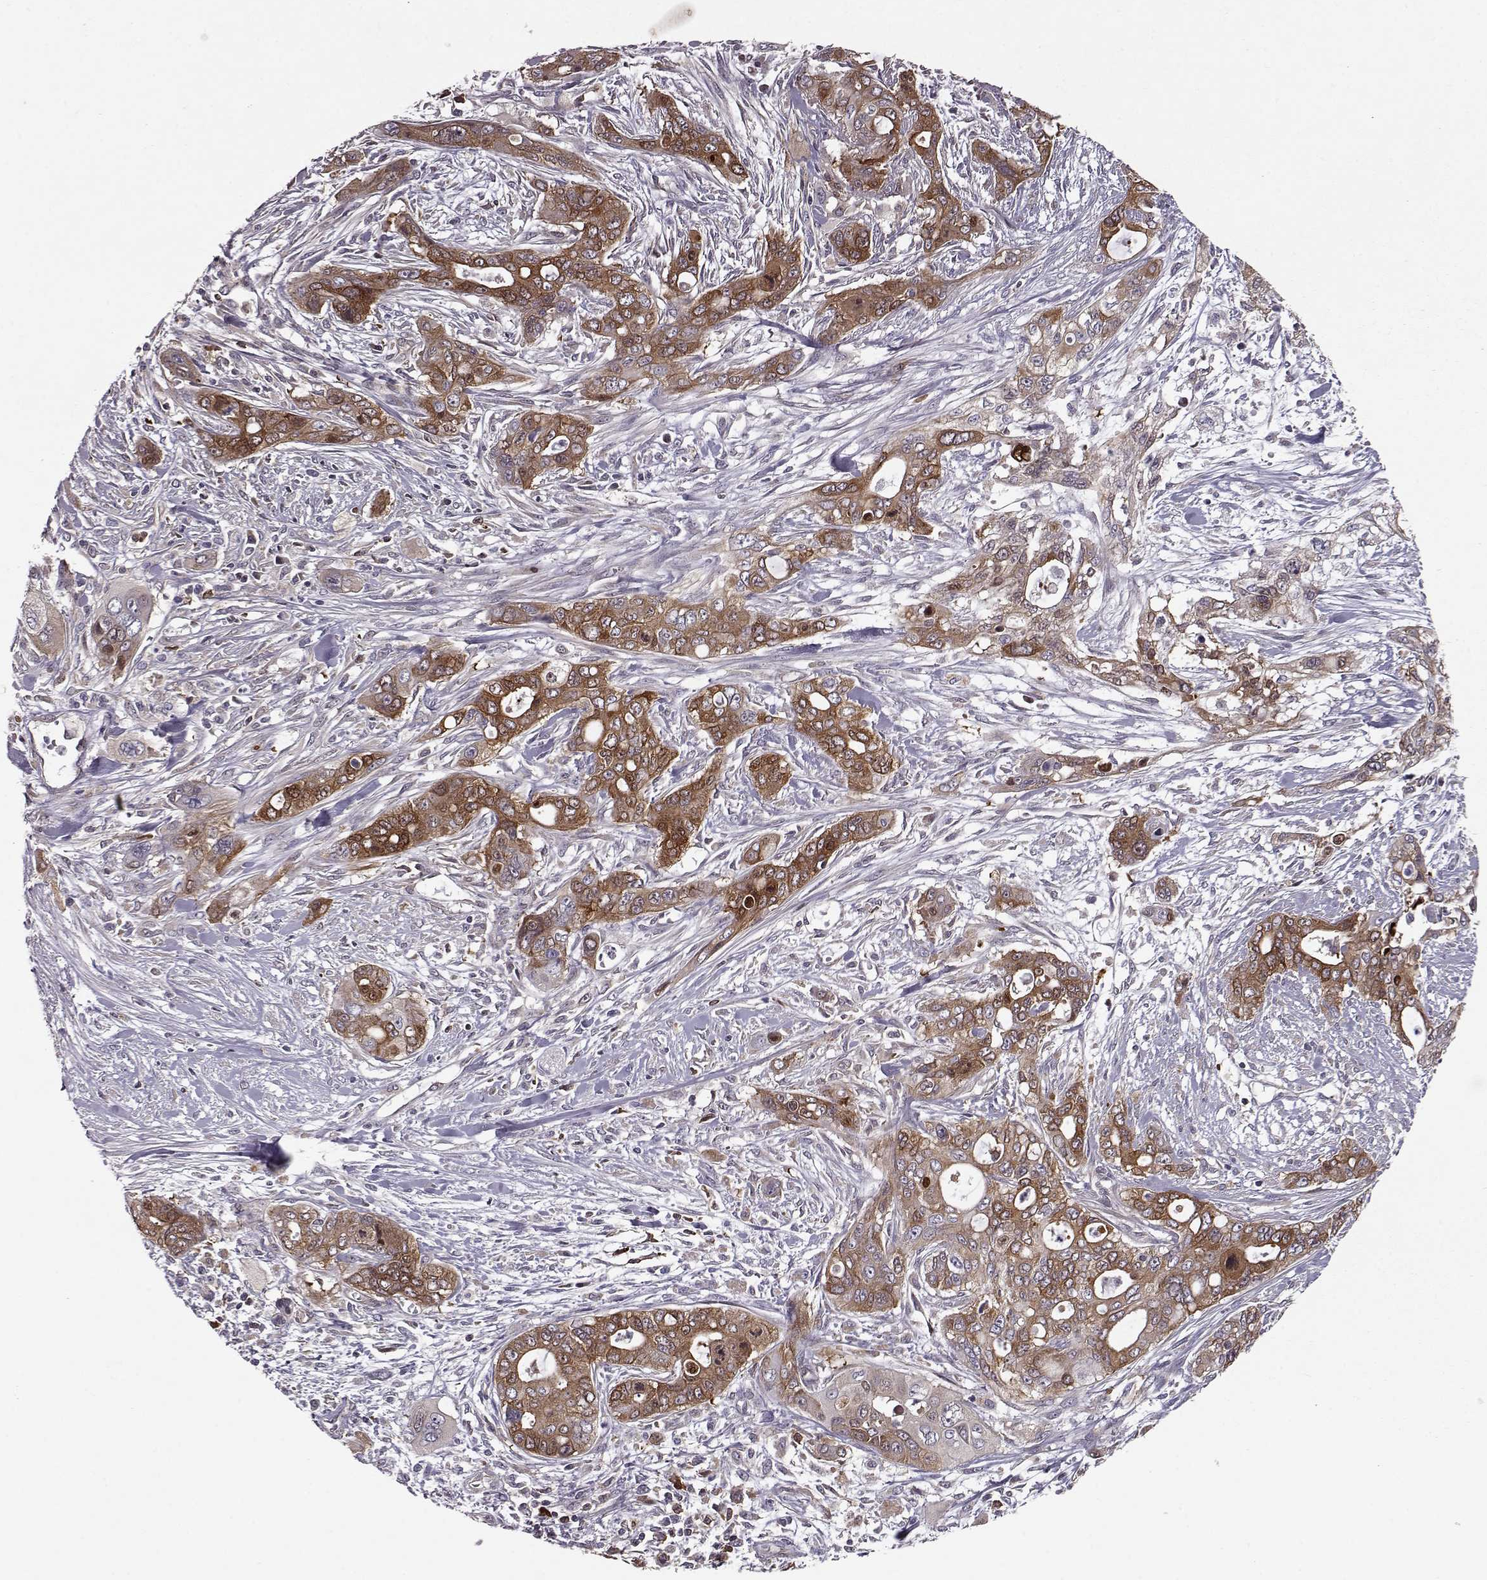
{"staining": {"intensity": "strong", "quantity": "25%-75%", "location": "cytoplasmic/membranous"}, "tissue": "pancreatic cancer", "cell_type": "Tumor cells", "image_type": "cancer", "snomed": [{"axis": "morphology", "description": "Adenocarcinoma, NOS"}, {"axis": "topography", "description": "Pancreas"}], "caption": "Pancreatic cancer (adenocarcinoma) stained for a protein displays strong cytoplasmic/membranous positivity in tumor cells.", "gene": "RANBP1", "patient": {"sex": "male", "age": 47}}